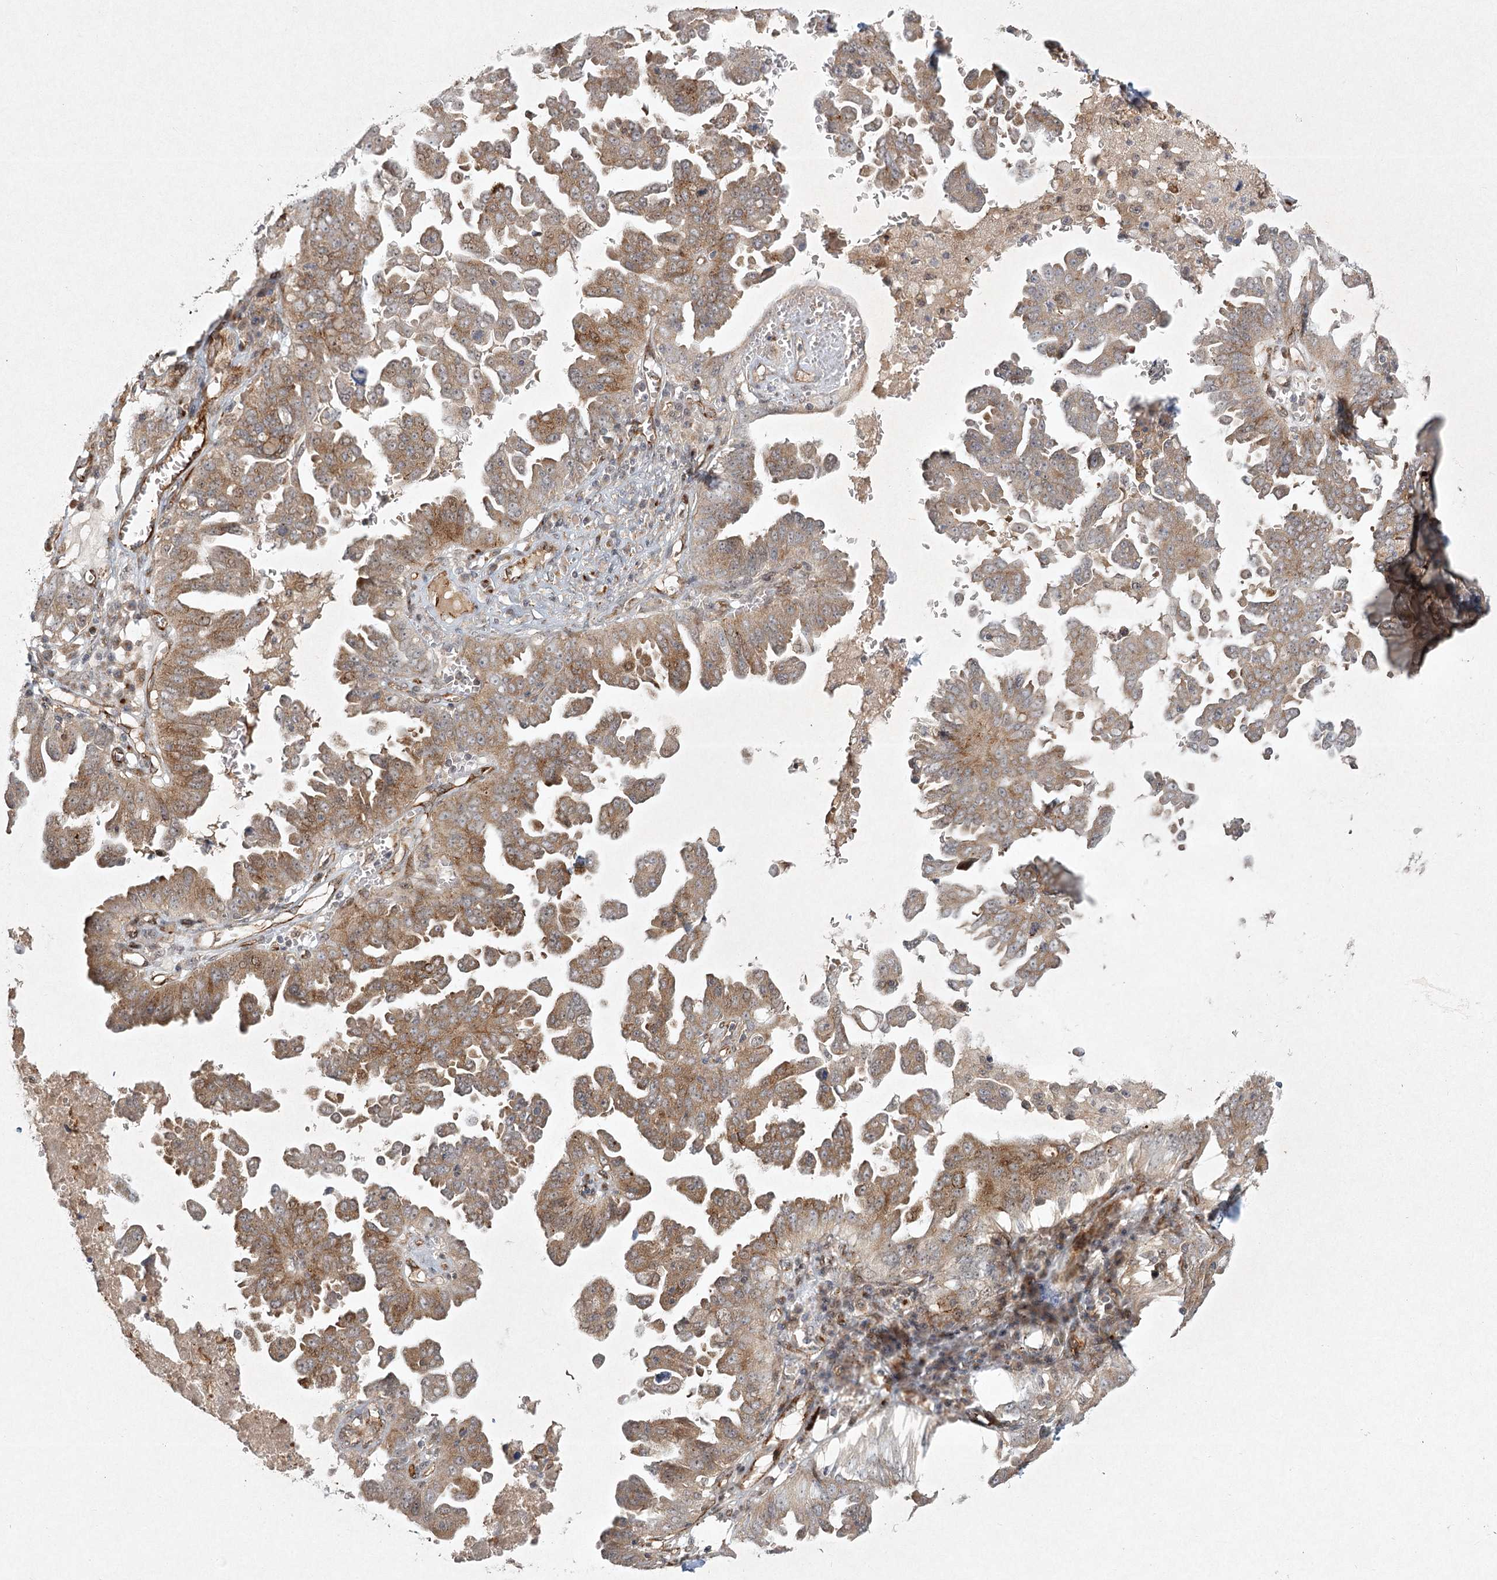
{"staining": {"intensity": "moderate", "quantity": "25%-75%", "location": "cytoplasmic/membranous"}, "tissue": "ovarian cancer", "cell_type": "Tumor cells", "image_type": "cancer", "snomed": [{"axis": "morphology", "description": "Carcinoma, endometroid"}, {"axis": "topography", "description": "Ovary"}], "caption": "High-magnification brightfield microscopy of ovarian cancer stained with DAB (brown) and counterstained with hematoxylin (blue). tumor cells exhibit moderate cytoplasmic/membranous staining is identified in approximately25%-75% of cells.", "gene": "ARHGAP31", "patient": {"sex": "female", "age": 62}}